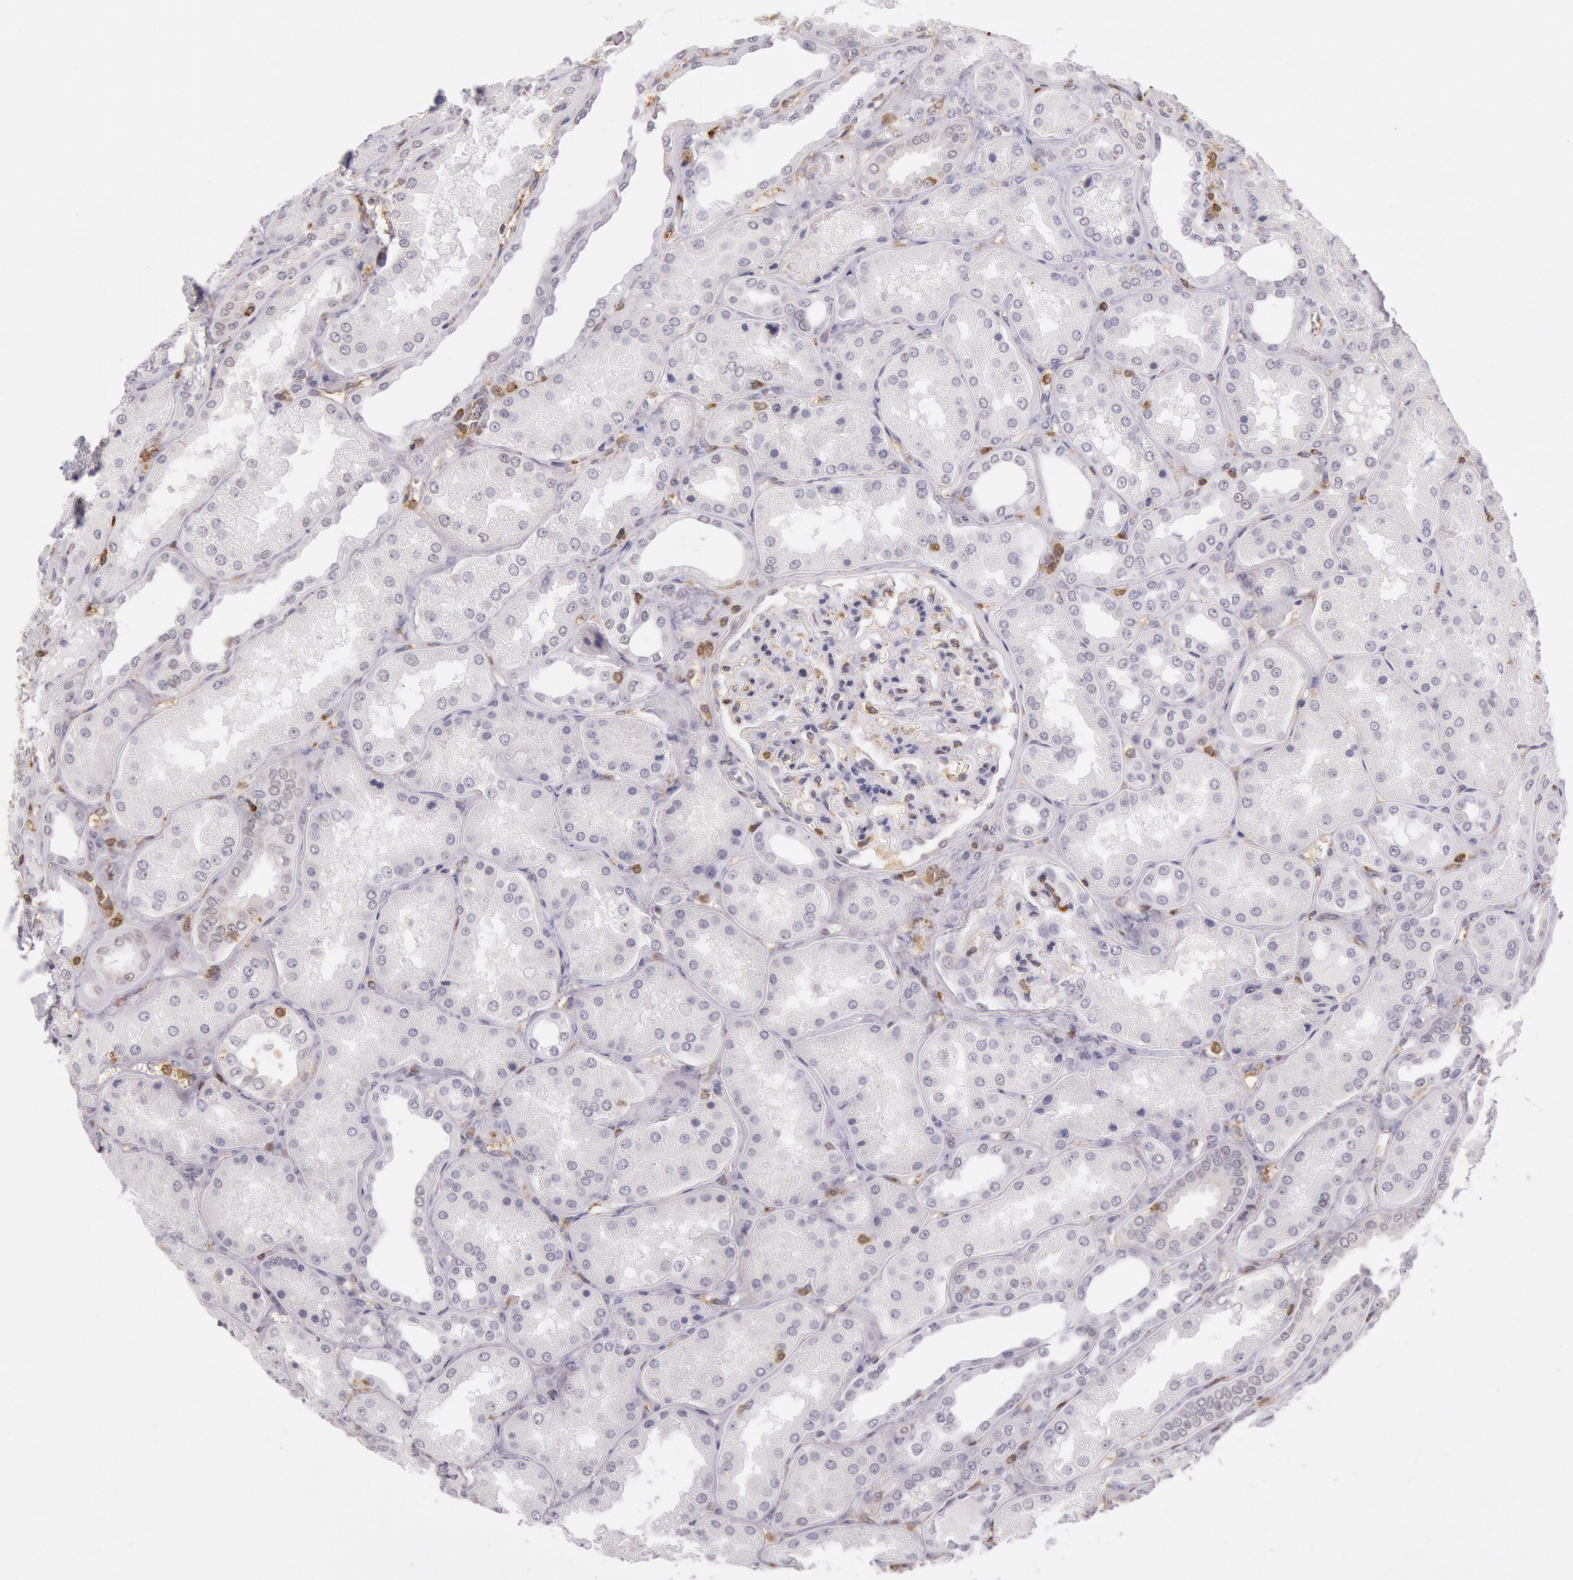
{"staining": {"intensity": "weak", "quantity": "25%-75%", "location": "nuclear"}, "tissue": "kidney", "cell_type": "Cells in glomeruli", "image_type": "normal", "snomed": [{"axis": "morphology", "description": "Normal tissue, NOS"}, {"axis": "topography", "description": "Kidney"}], "caption": "Brown immunohistochemical staining in benign human kidney exhibits weak nuclear positivity in about 25%-75% of cells in glomeruli.", "gene": "HIF1A", "patient": {"sex": "female", "age": 56}}